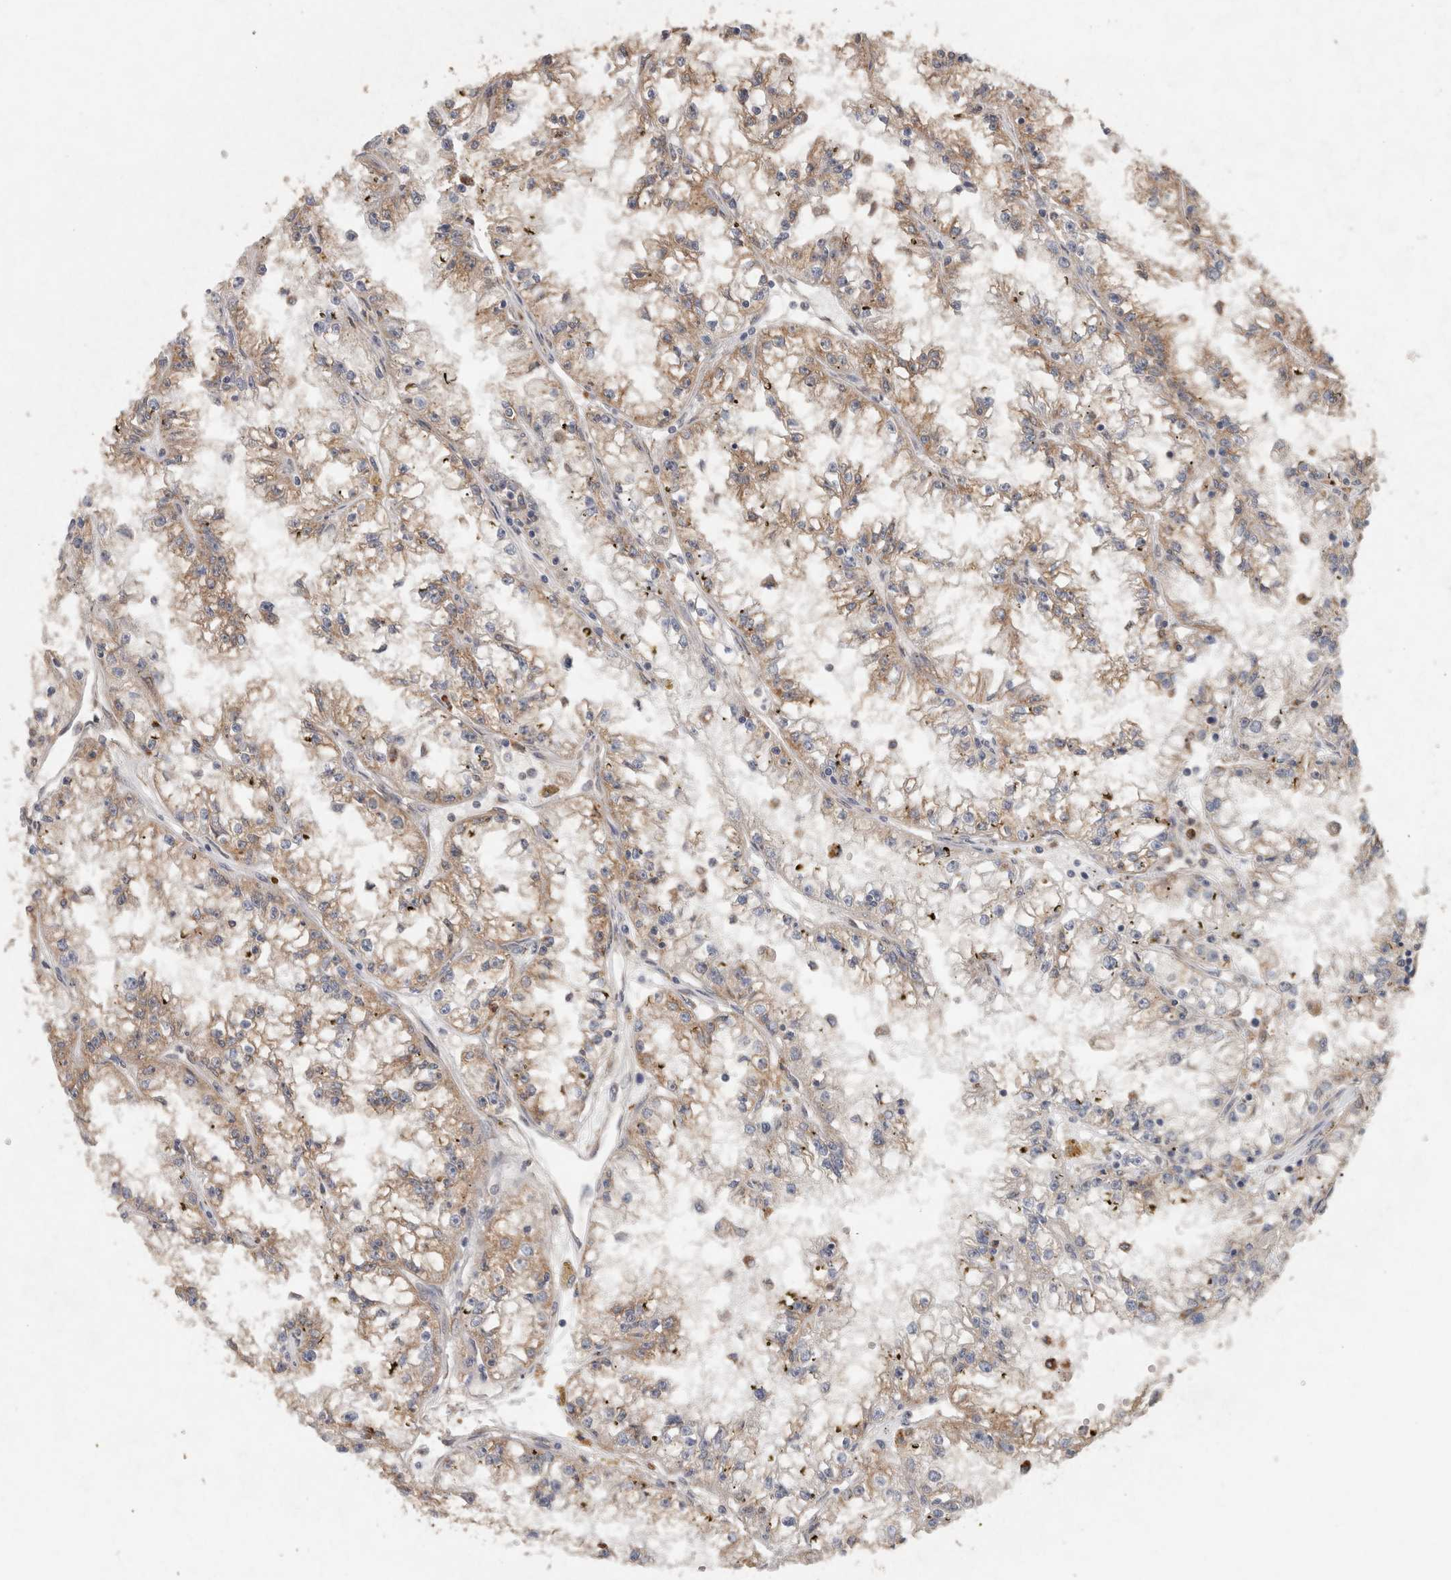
{"staining": {"intensity": "moderate", "quantity": ">75%", "location": "cytoplasmic/membranous"}, "tissue": "renal cancer", "cell_type": "Tumor cells", "image_type": "cancer", "snomed": [{"axis": "morphology", "description": "Adenocarcinoma, NOS"}, {"axis": "topography", "description": "Kidney"}], "caption": "An immunohistochemistry photomicrograph of neoplastic tissue is shown. Protein staining in brown labels moderate cytoplasmic/membranous positivity in renal adenocarcinoma within tumor cells.", "gene": "RAB14", "patient": {"sex": "male", "age": 56}}